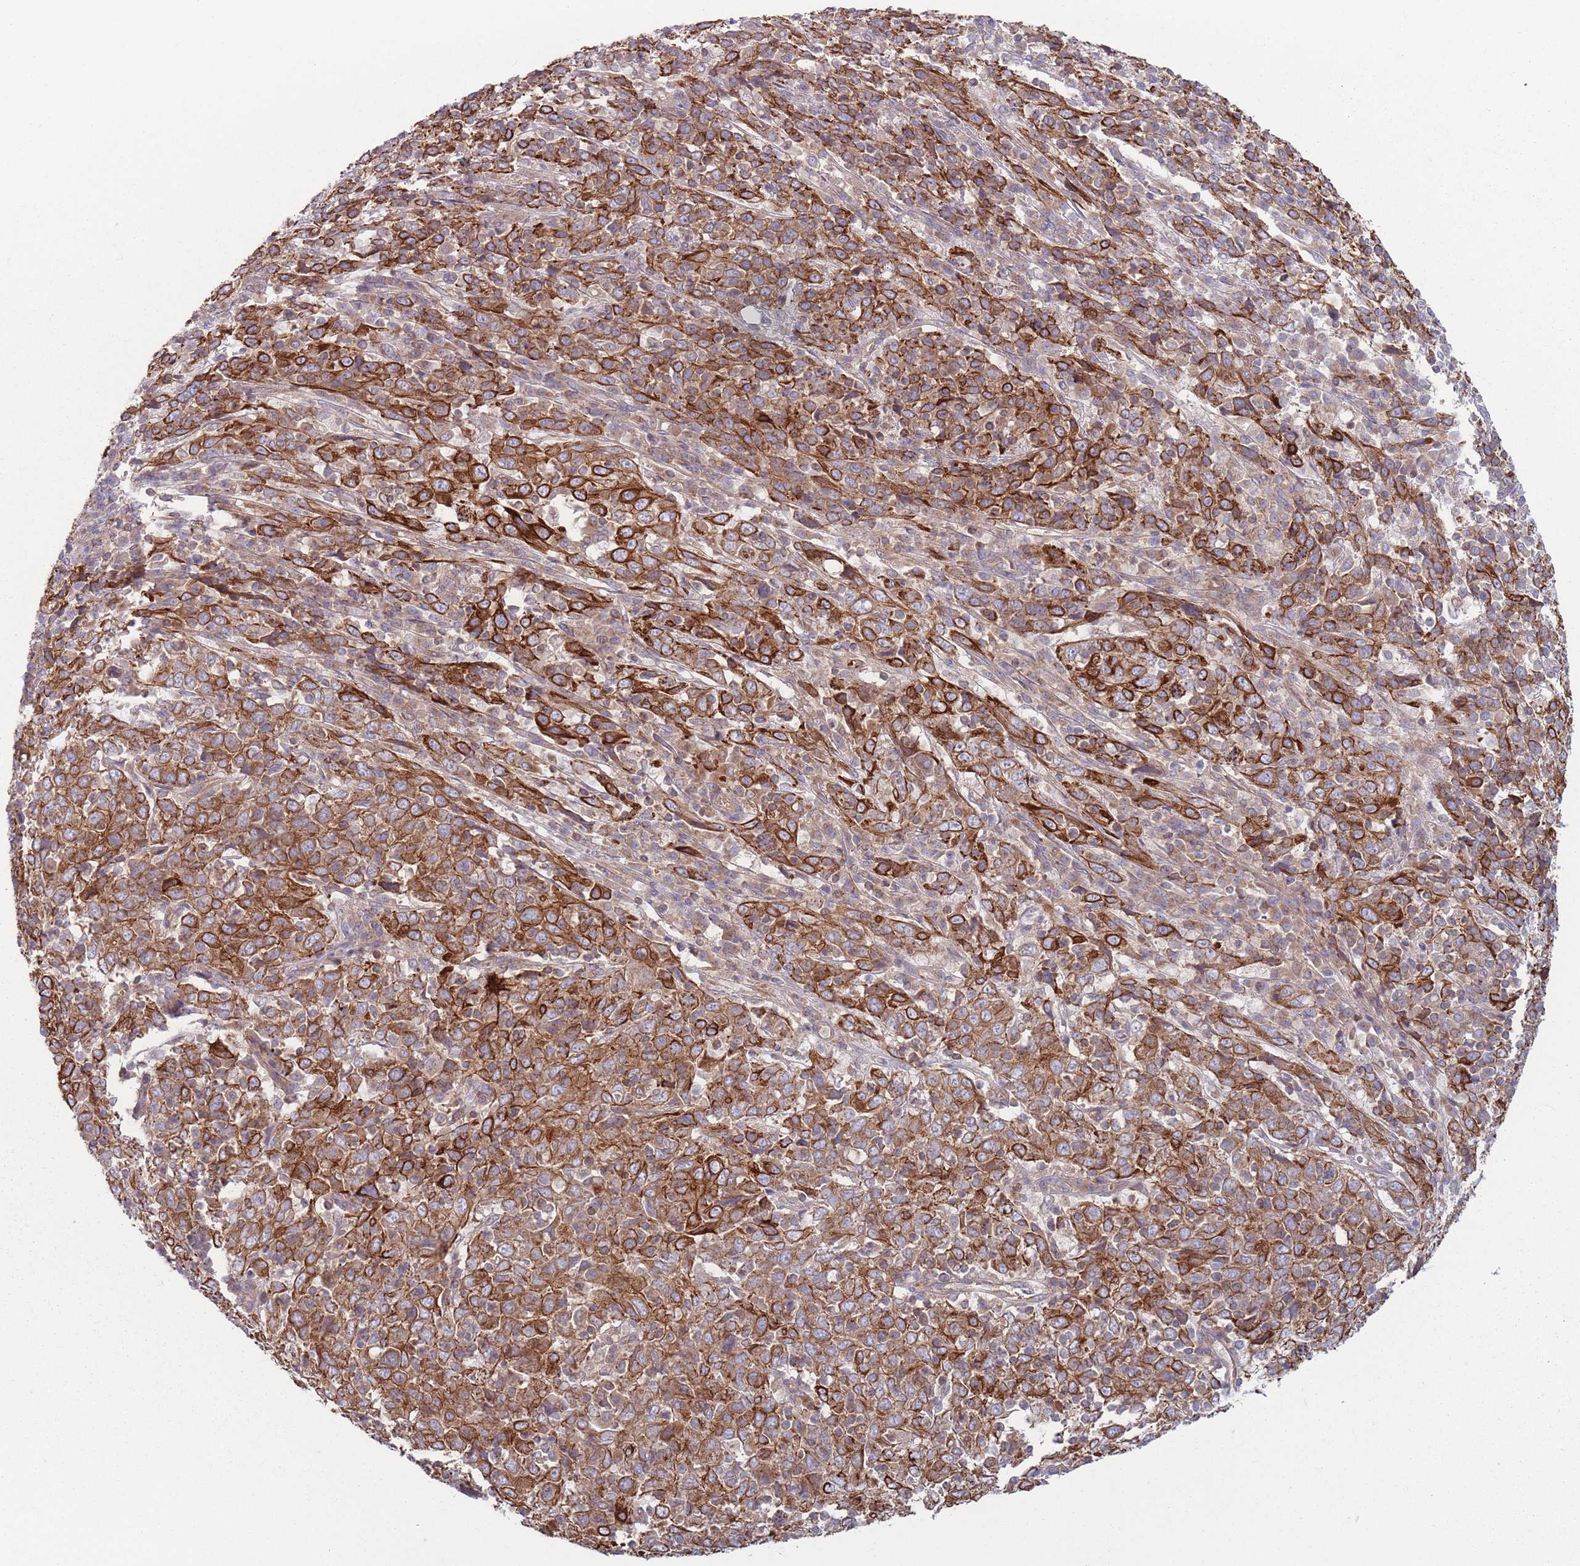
{"staining": {"intensity": "strong", "quantity": ">75%", "location": "cytoplasmic/membranous"}, "tissue": "cervical cancer", "cell_type": "Tumor cells", "image_type": "cancer", "snomed": [{"axis": "morphology", "description": "Squamous cell carcinoma, NOS"}, {"axis": "topography", "description": "Cervix"}], "caption": "Protein analysis of squamous cell carcinoma (cervical) tissue reveals strong cytoplasmic/membranous expression in about >75% of tumor cells.", "gene": "HSBP1L1", "patient": {"sex": "female", "age": 46}}